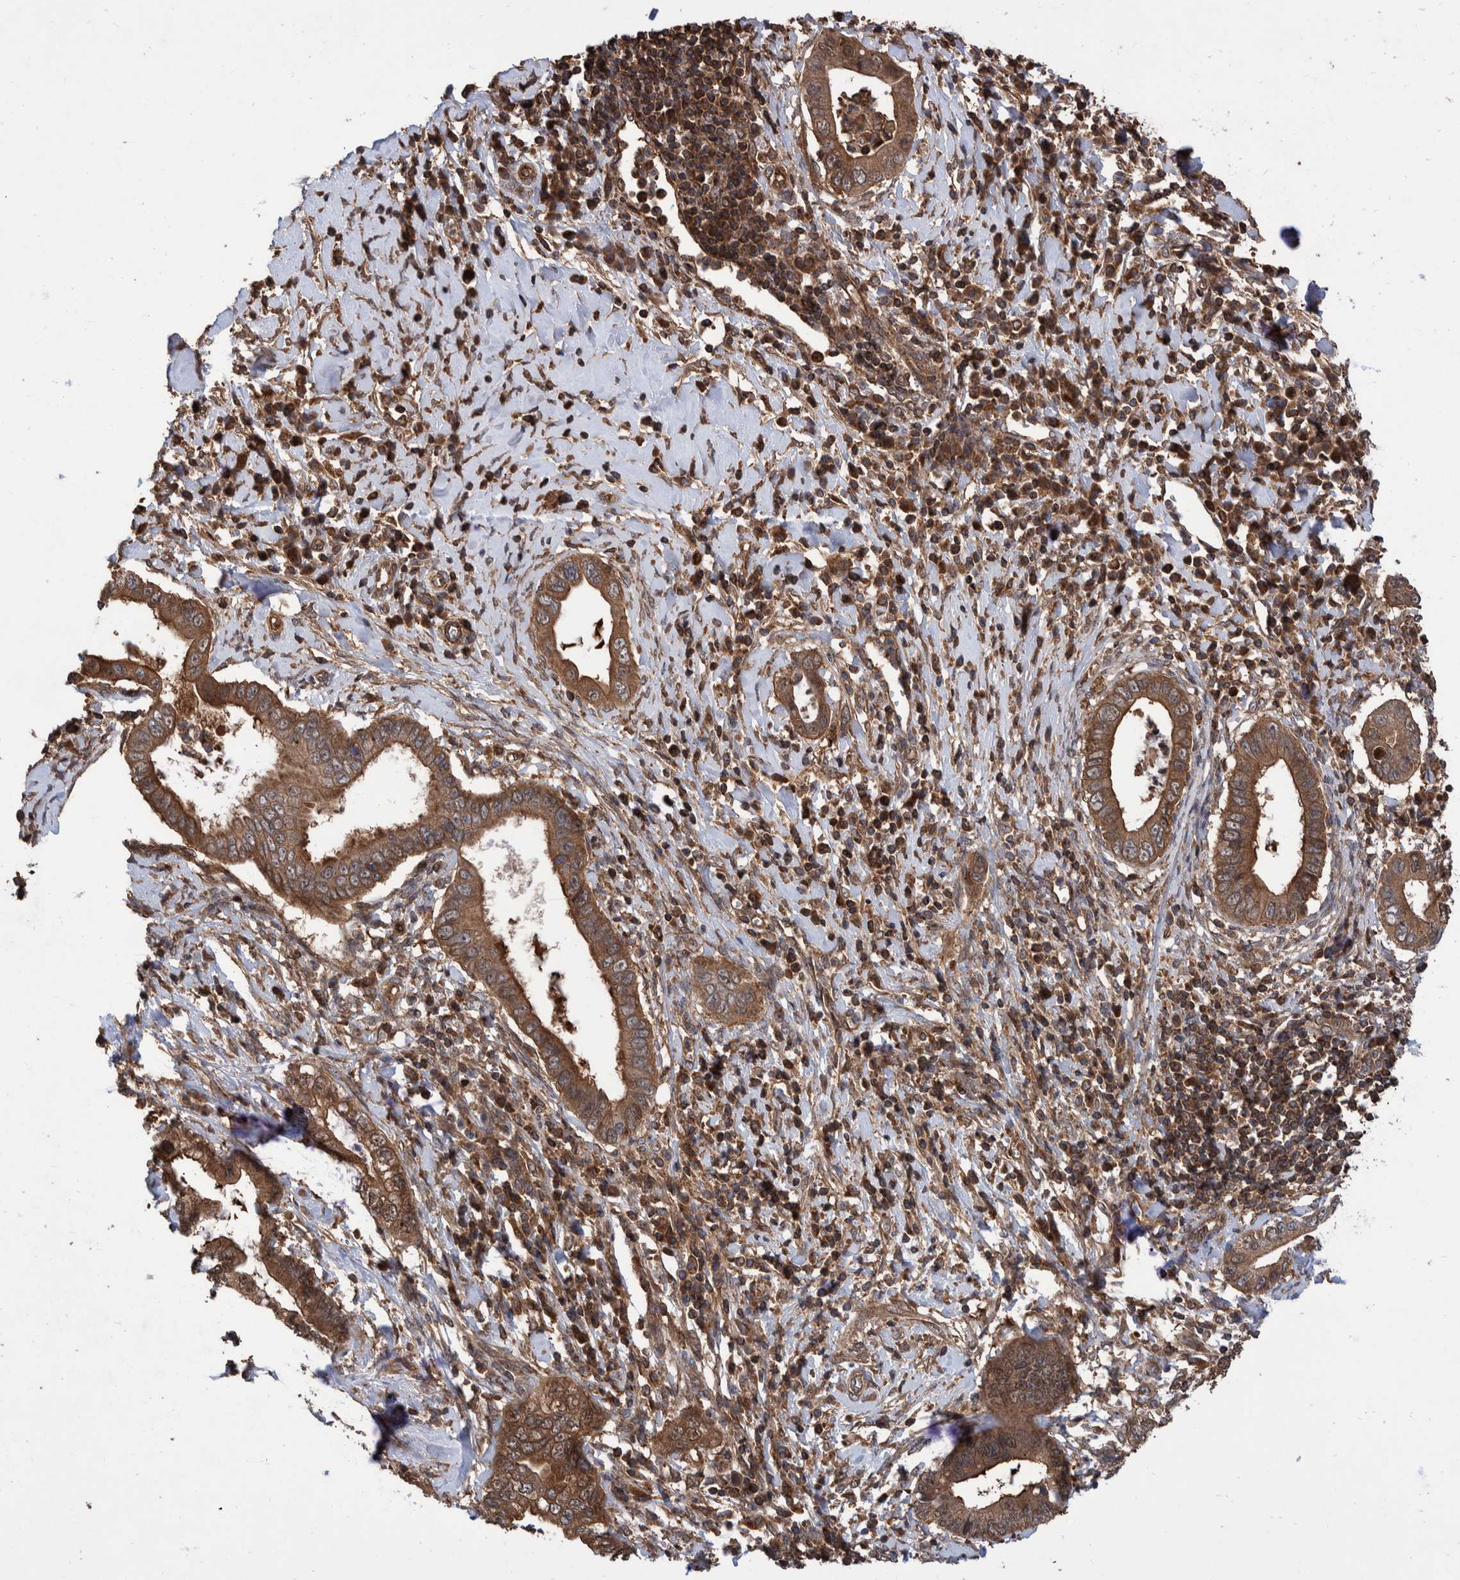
{"staining": {"intensity": "moderate", "quantity": ">75%", "location": "cytoplasmic/membranous"}, "tissue": "cervical cancer", "cell_type": "Tumor cells", "image_type": "cancer", "snomed": [{"axis": "morphology", "description": "Adenocarcinoma, NOS"}, {"axis": "topography", "description": "Cervix"}], "caption": "The histopathology image shows immunohistochemical staining of adenocarcinoma (cervical). There is moderate cytoplasmic/membranous expression is present in approximately >75% of tumor cells. Using DAB (brown) and hematoxylin (blue) stains, captured at high magnification using brightfield microscopy.", "gene": "VBP1", "patient": {"sex": "female", "age": 44}}